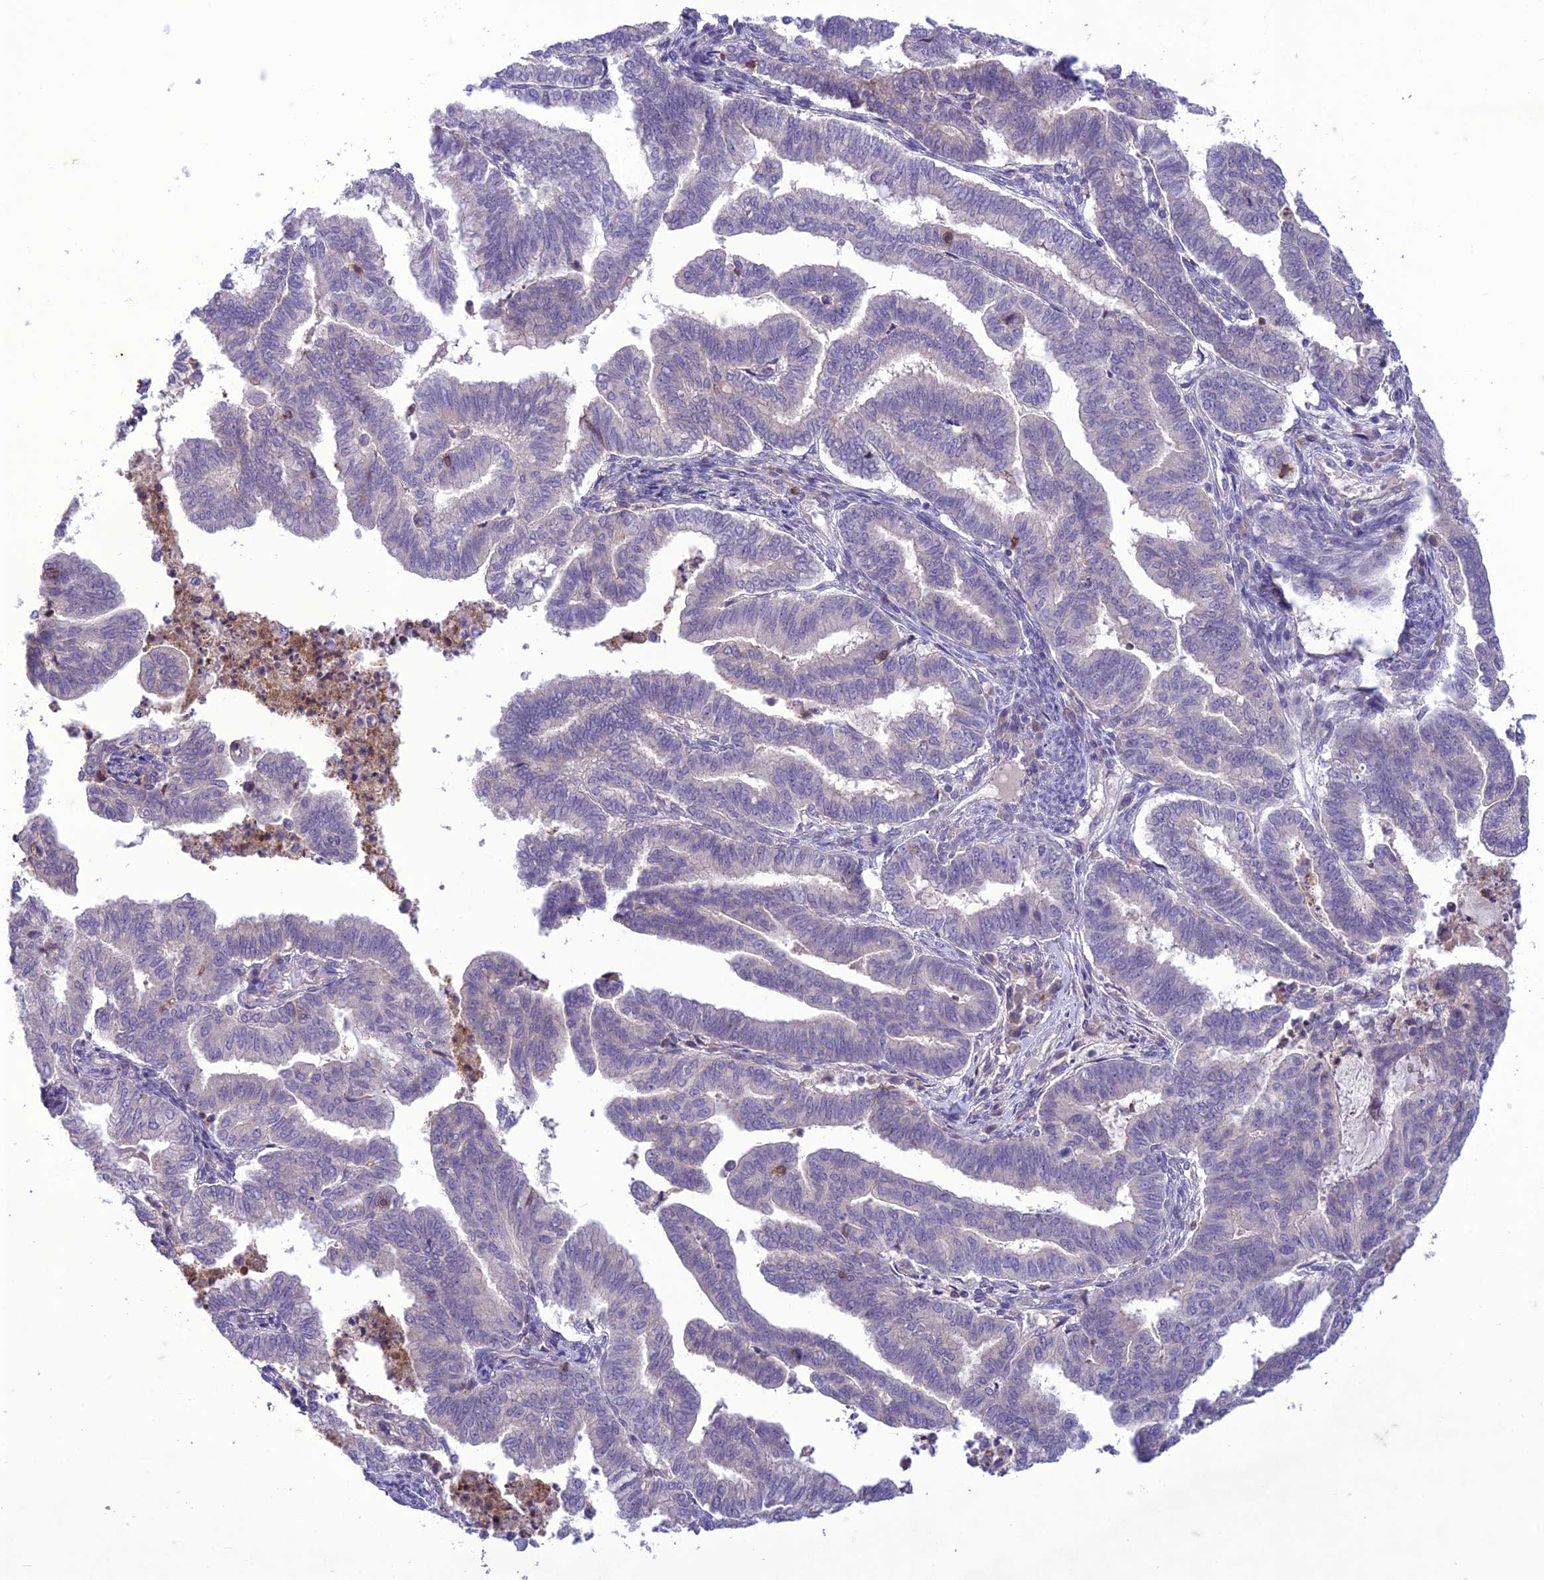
{"staining": {"intensity": "negative", "quantity": "none", "location": "none"}, "tissue": "endometrial cancer", "cell_type": "Tumor cells", "image_type": "cancer", "snomed": [{"axis": "morphology", "description": "Adenocarcinoma, NOS"}, {"axis": "topography", "description": "Endometrium"}], "caption": "High power microscopy photomicrograph of an IHC micrograph of endometrial cancer (adenocarcinoma), revealing no significant positivity in tumor cells.", "gene": "ITGAE", "patient": {"sex": "female", "age": 79}}